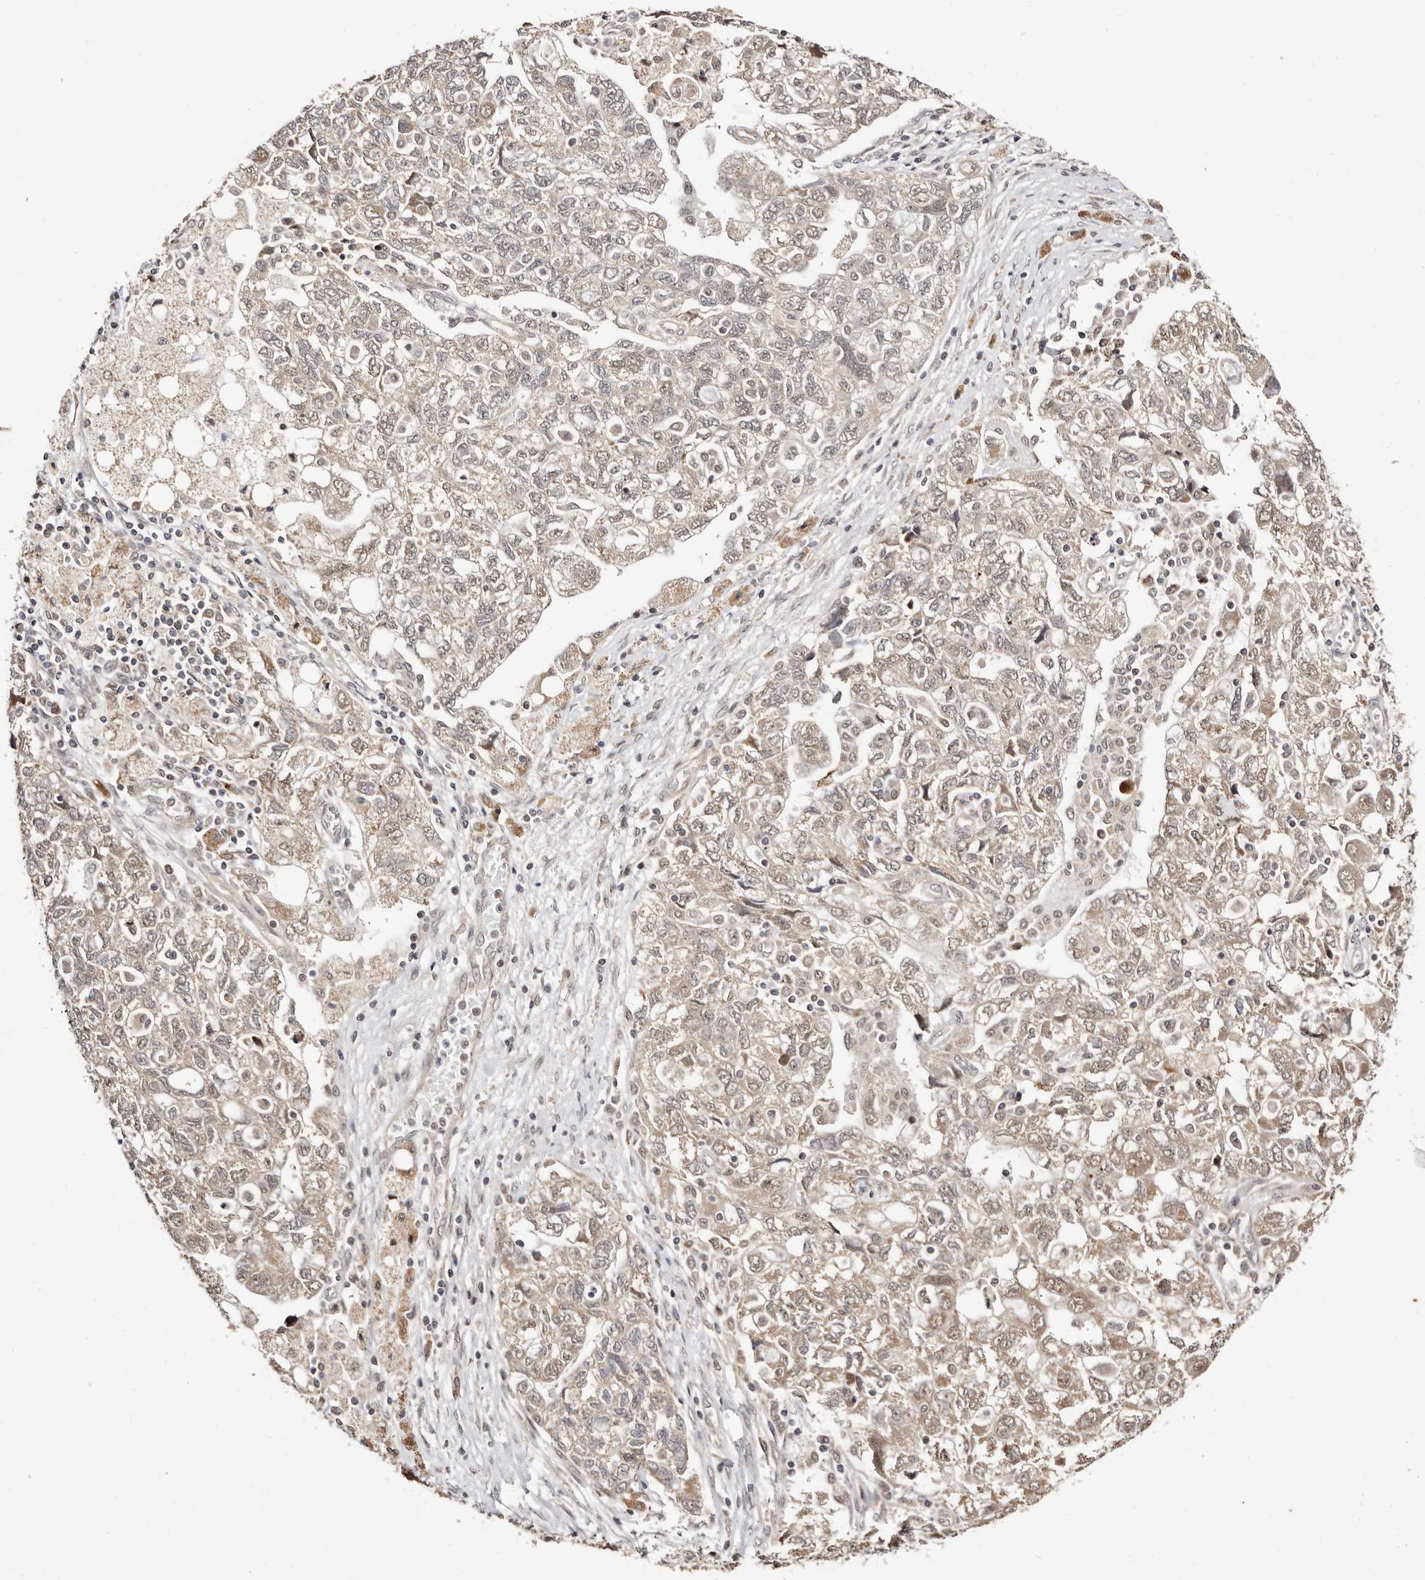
{"staining": {"intensity": "weak", "quantity": "25%-75%", "location": "cytoplasmic/membranous,nuclear"}, "tissue": "ovarian cancer", "cell_type": "Tumor cells", "image_type": "cancer", "snomed": [{"axis": "morphology", "description": "Carcinoma, NOS"}, {"axis": "morphology", "description": "Cystadenocarcinoma, serous, NOS"}, {"axis": "topography", "description": "Ovary"}], "caption": "Immunohistochemistry image of neoplastic tissue: carcinoma (ovarian) stained using immunohistochemistry (IHC) demonstrates low levels of weak protein expression localized specifically in the cytoplasmic/membranous and nuclear of tumor cells, appearing as a cytoplasmic/membranous and nuclear brown color.", "gene": "CTNNBL1", "patient": {"sex": "female", "age": 69}}